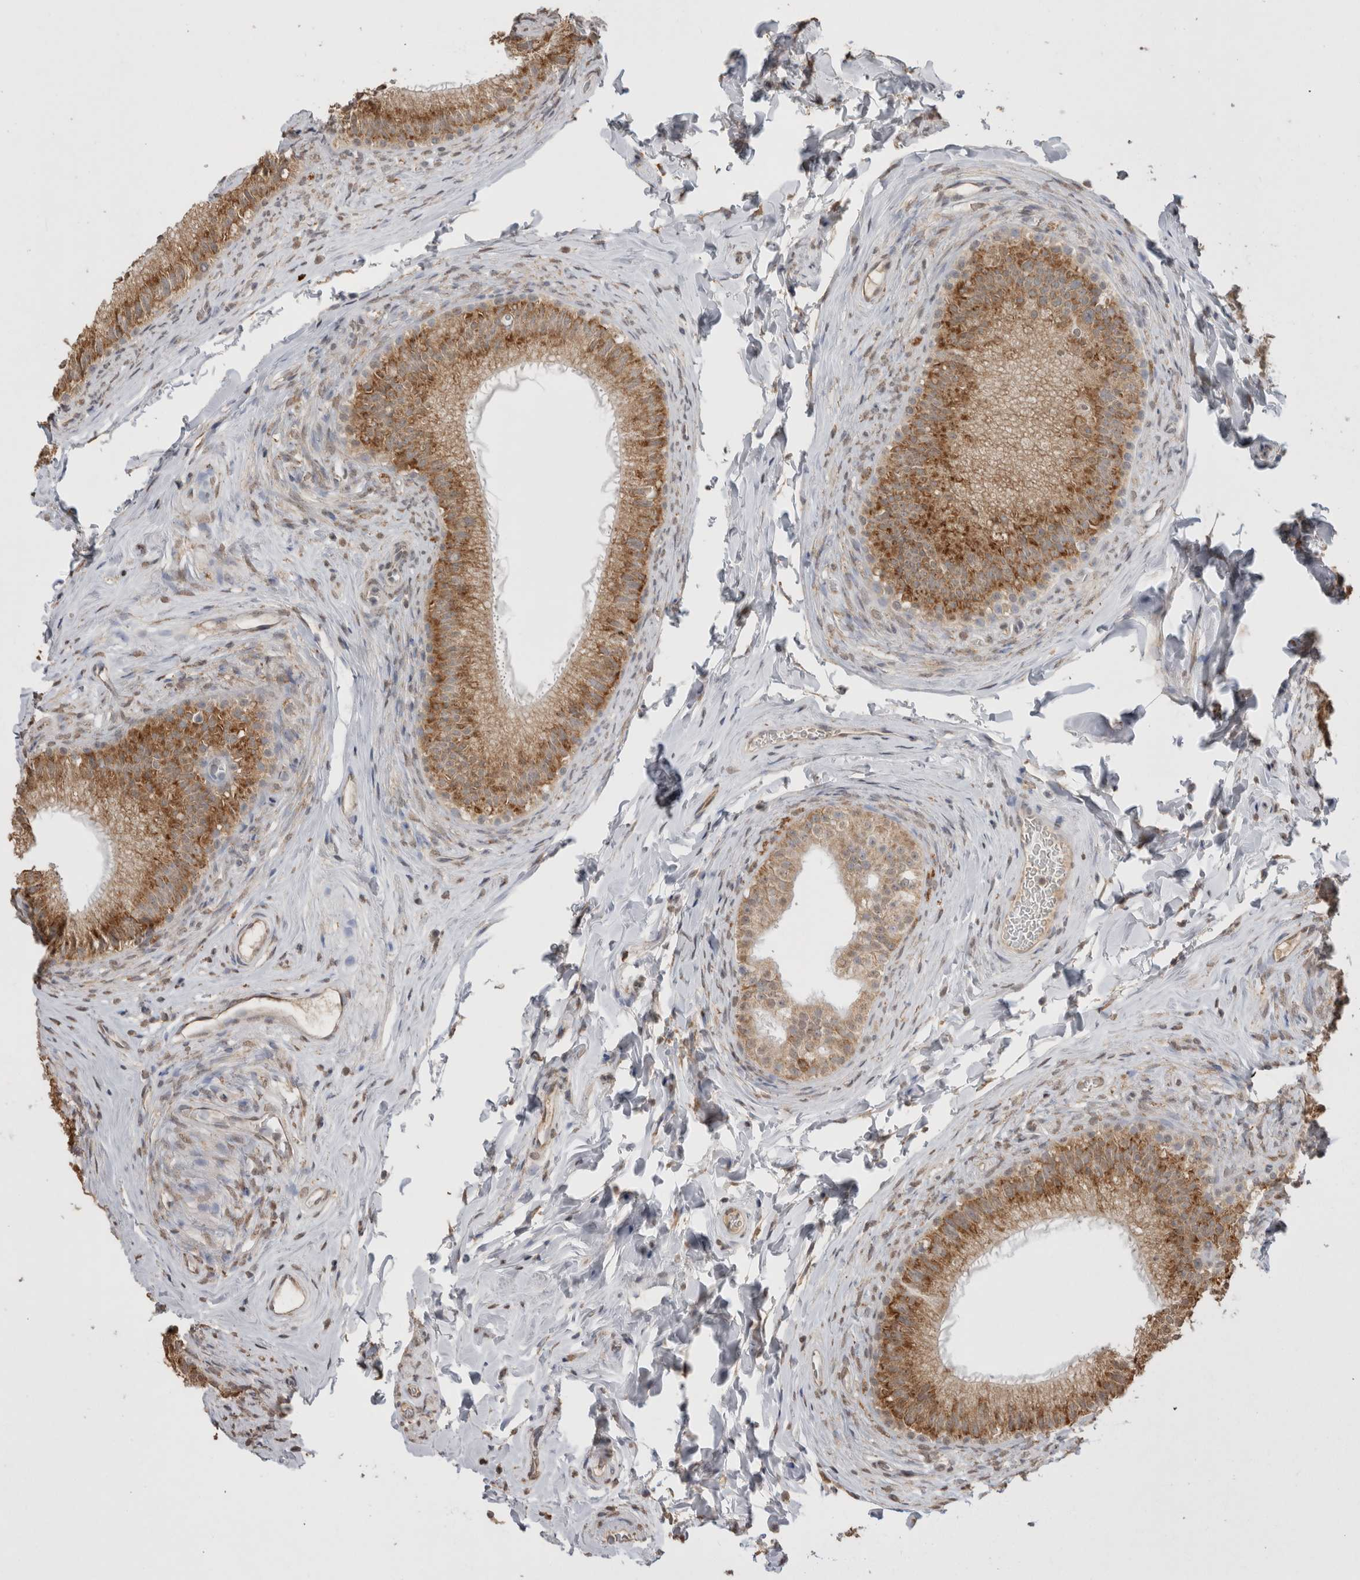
{"staining": {"intensity": "moderate", "quantity": ">75%", "location": "cytoplasmic/membranous"}, "tissue": "epididymis", "cell_type": "Glandular cells", "image_type": "normal", "snomed": [{"axis": "morphology", "description": "Normal tissue, NOS"}, {"axis": "topography", "description": "Epididymis"}], "caption": "A medium amount of moderate cytoplasmic/membranous staining is present in approximately >75% of glandular cells in benign epididymis.", "gene": "NOMO1", "patient": {"sex": "male", "age": 49}}